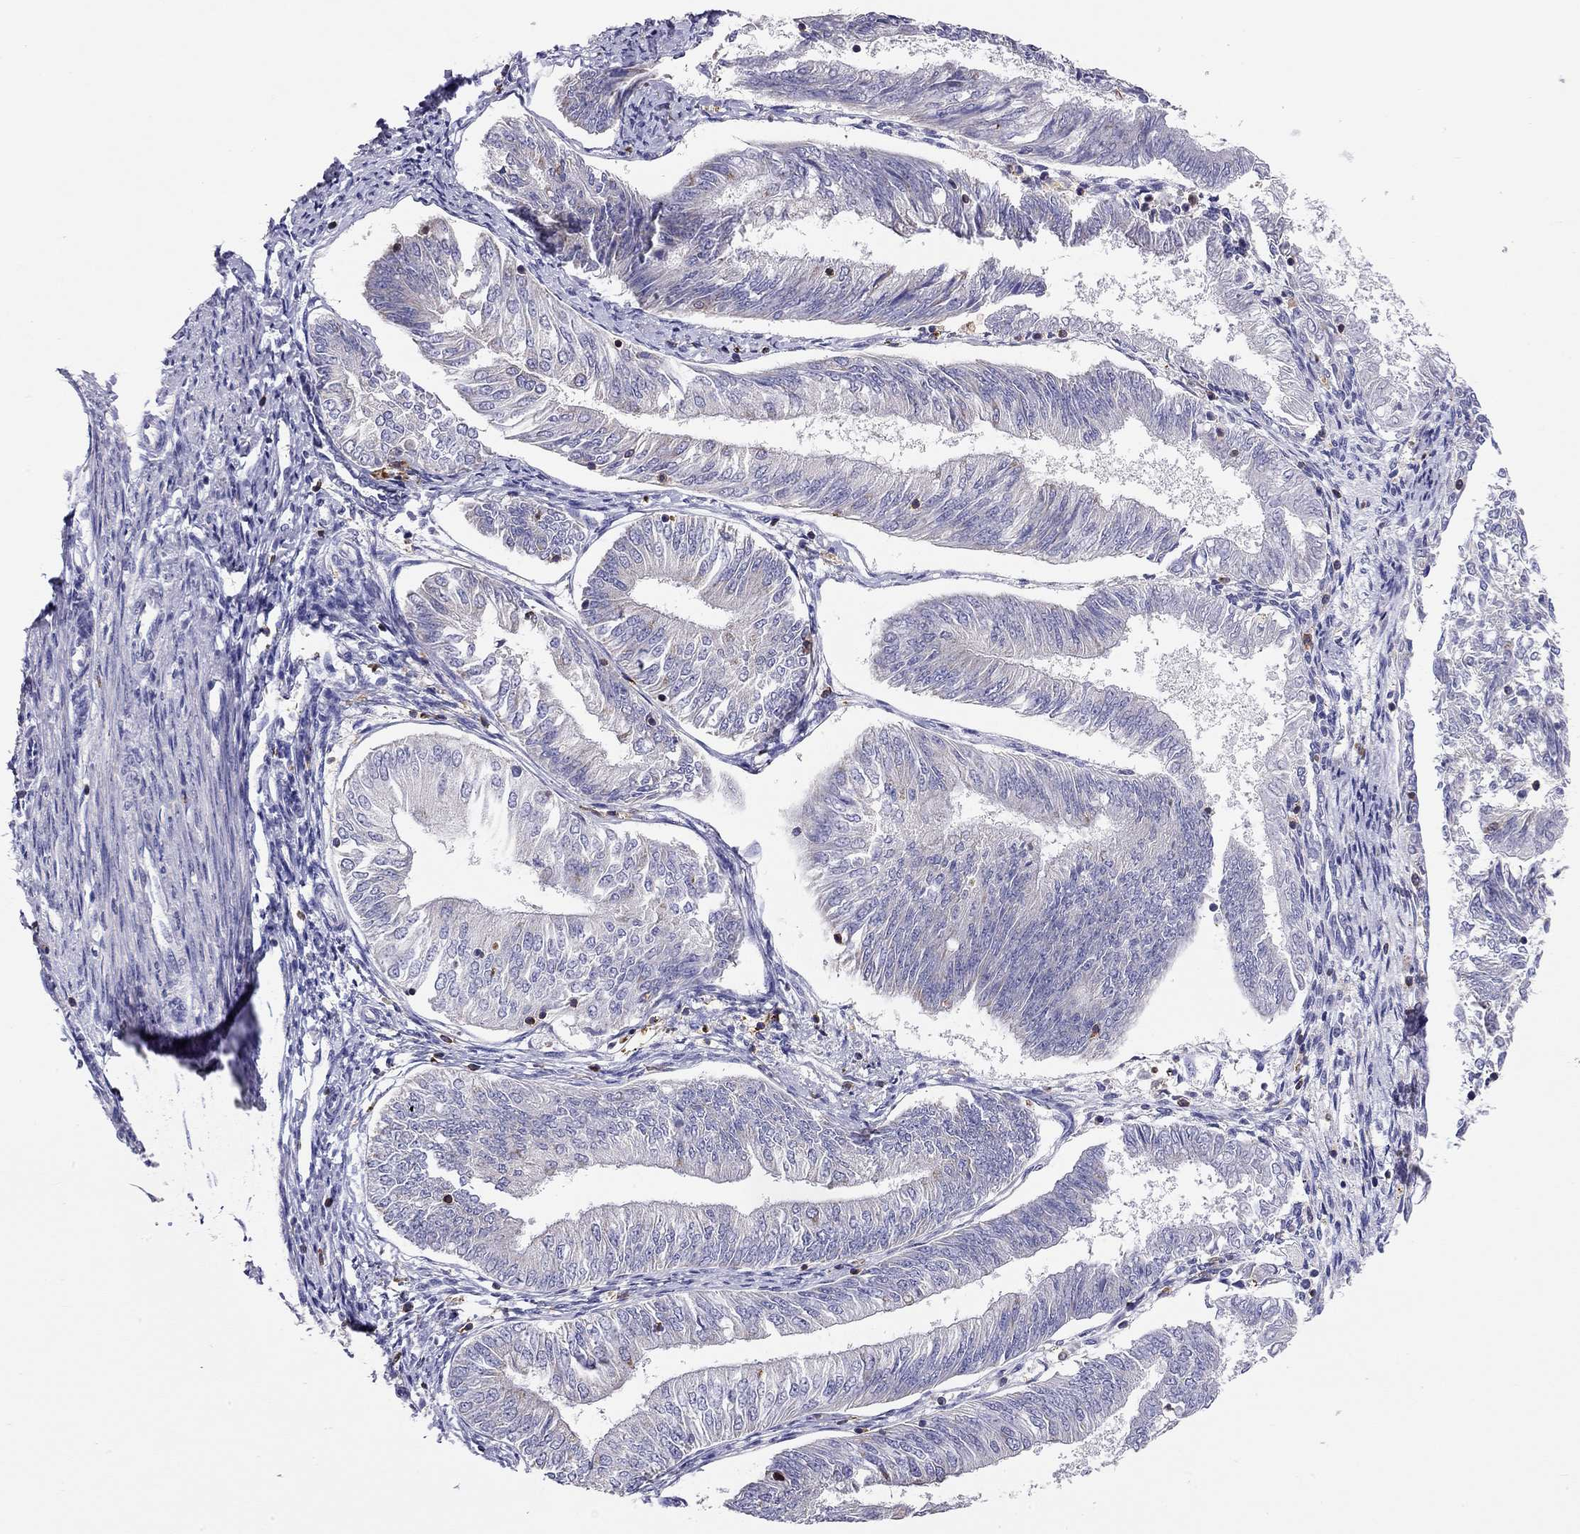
{"staining": {"intensity": "negative", "quantity": "none", "location": "none"}, "tissue": "endometrial cancer", "cell_type": "Tumor cells", "image_type": "cancer", "snomed": [{"axis": "morphology", "description": "Adenocarcinoma, NOS"}, {"axis": "topography", "description": "Endometrium"}], "caption": "Tumor cells are negative for protein expression in human endometrial cancer (adenocarcinoma). (DAB IHC, high magnification).", "gene": "CITED1", "patient": {"sex": "female", "age": 58}}